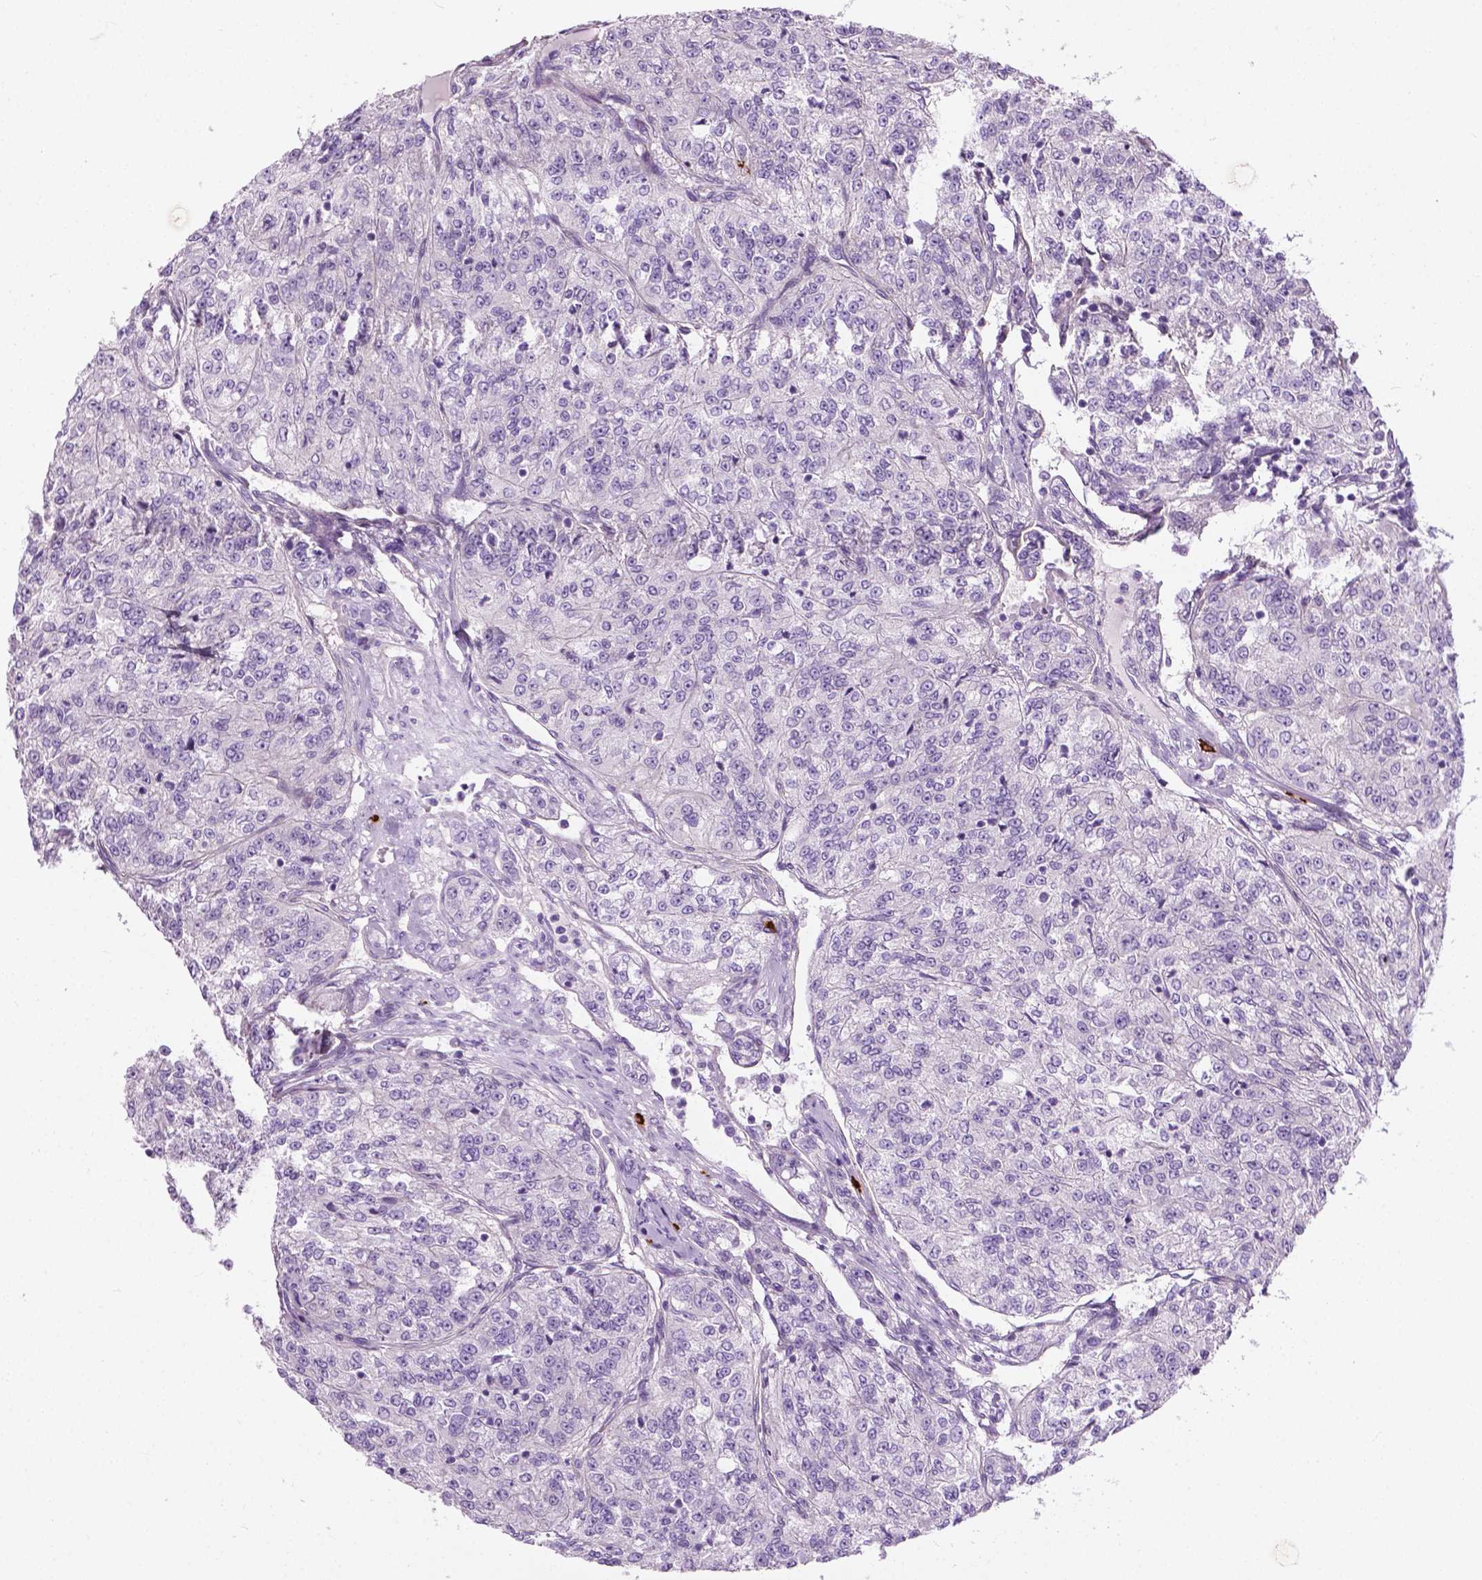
{"staining": {"intensity": "negative", "quantity": "none", "location": "none"}, "tissue": "renal cancer", "cell_type": "Tumor cells", "image_type": "cancer", "snomed": [{"axis": "morphology", "description": "Adenocarcinoma, NOS"}, {"axis": "topography", "description": "Kidney"}], "caption": "Immunohistochemistry photomicrograph of human renal cancer (adenocarcinoma) stained for a protein (brown), which displays no staining in tumor cells.", "gene": "SPECC1L", "patient": {"sex": "female", "age": 63}}